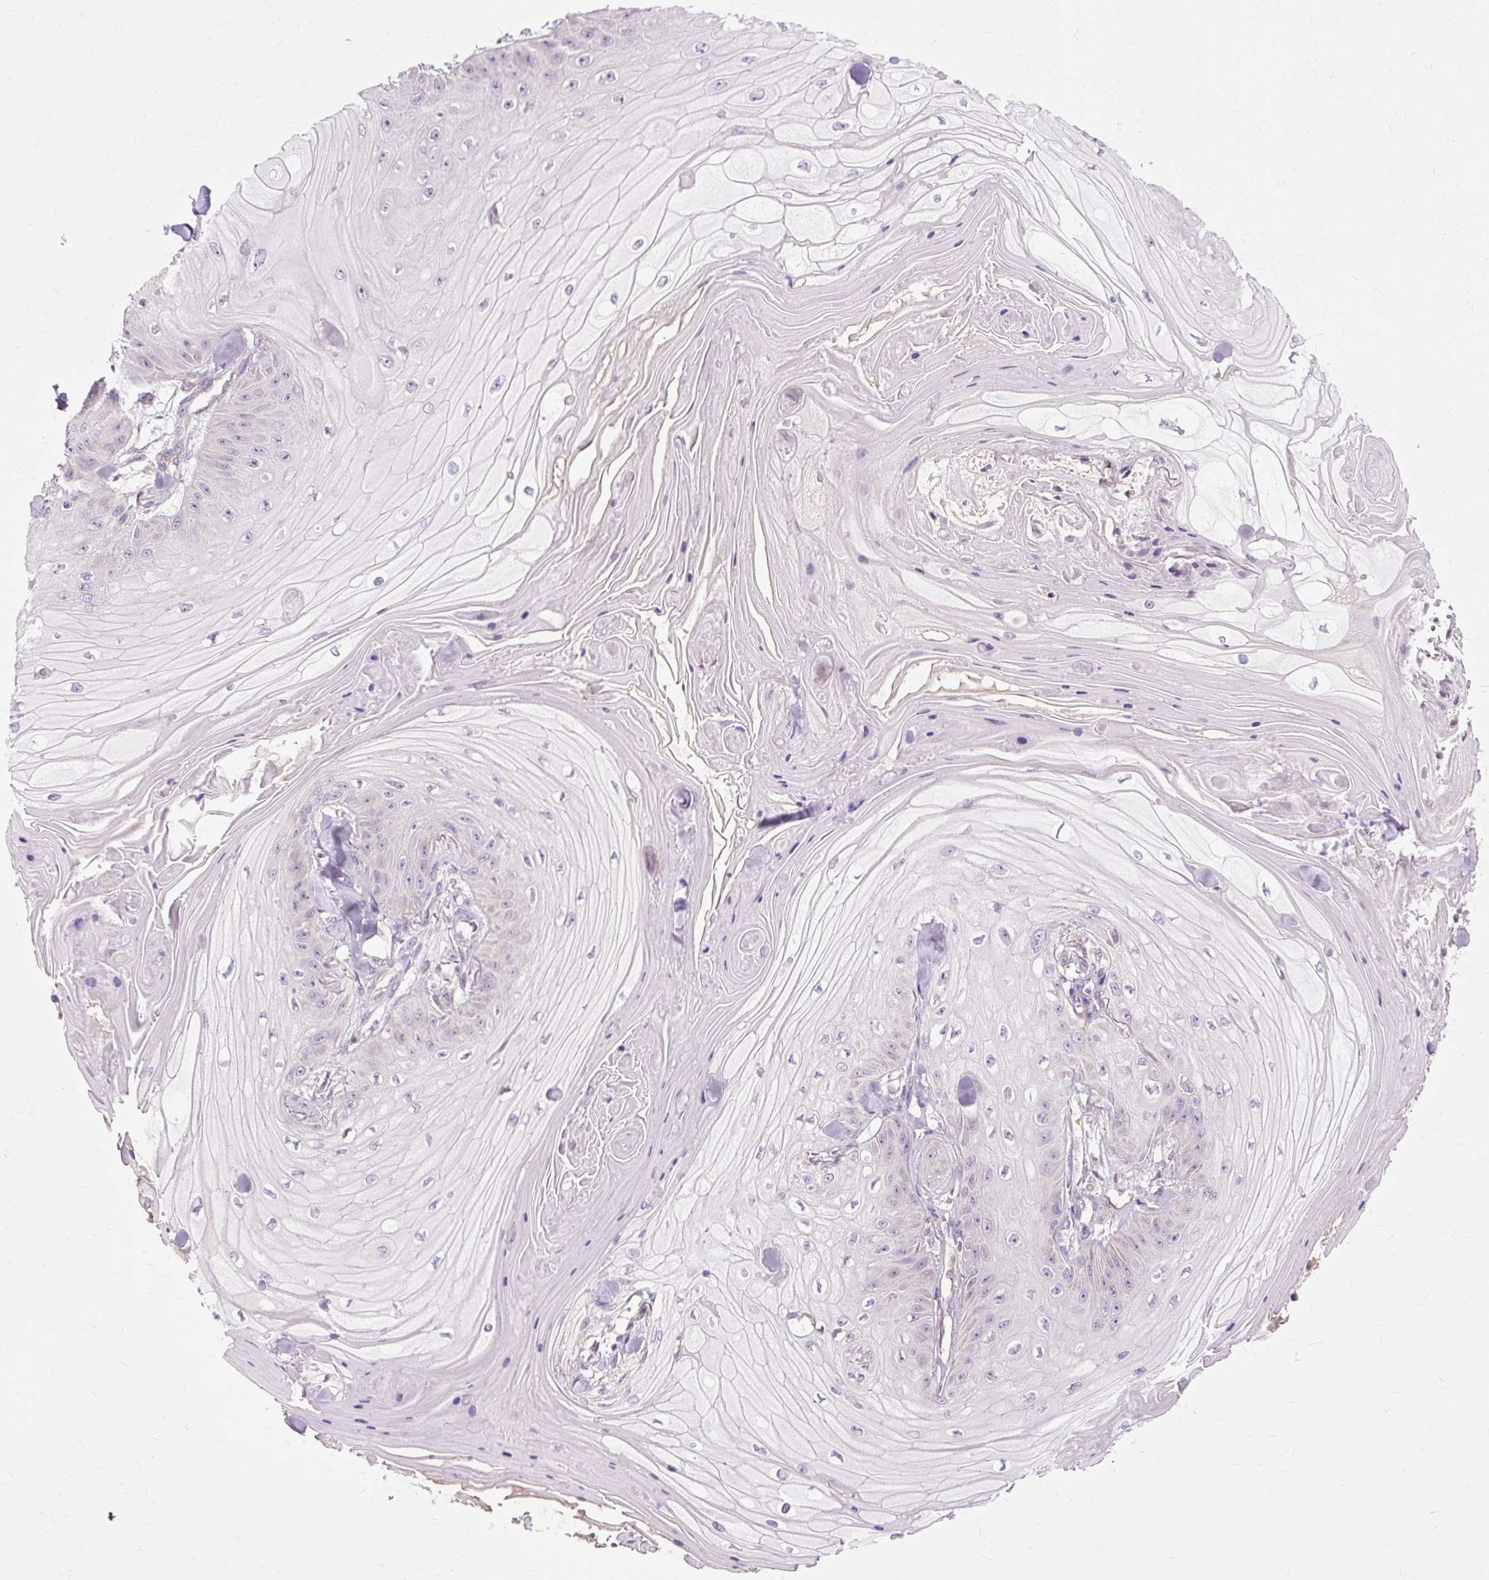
{"staining": {"intensity": "negative", "quantity": "none", "location": "none"}, "tissue": "skin cancer", "cell_type": "Tumor cells", "image_type": "cancer", "snomed": [{"axis": "morphology", "description": "Squamous cell carcinoma, NOS"}, {"axis": "topography", "description": "Skin"}], "caption": "An IHC photomicrograph of skin cancer is shown. There is no staining in tumor cells of skin cancer.", "gene": "PDZD2", "patient": {"sex": "male", "age": 74}}